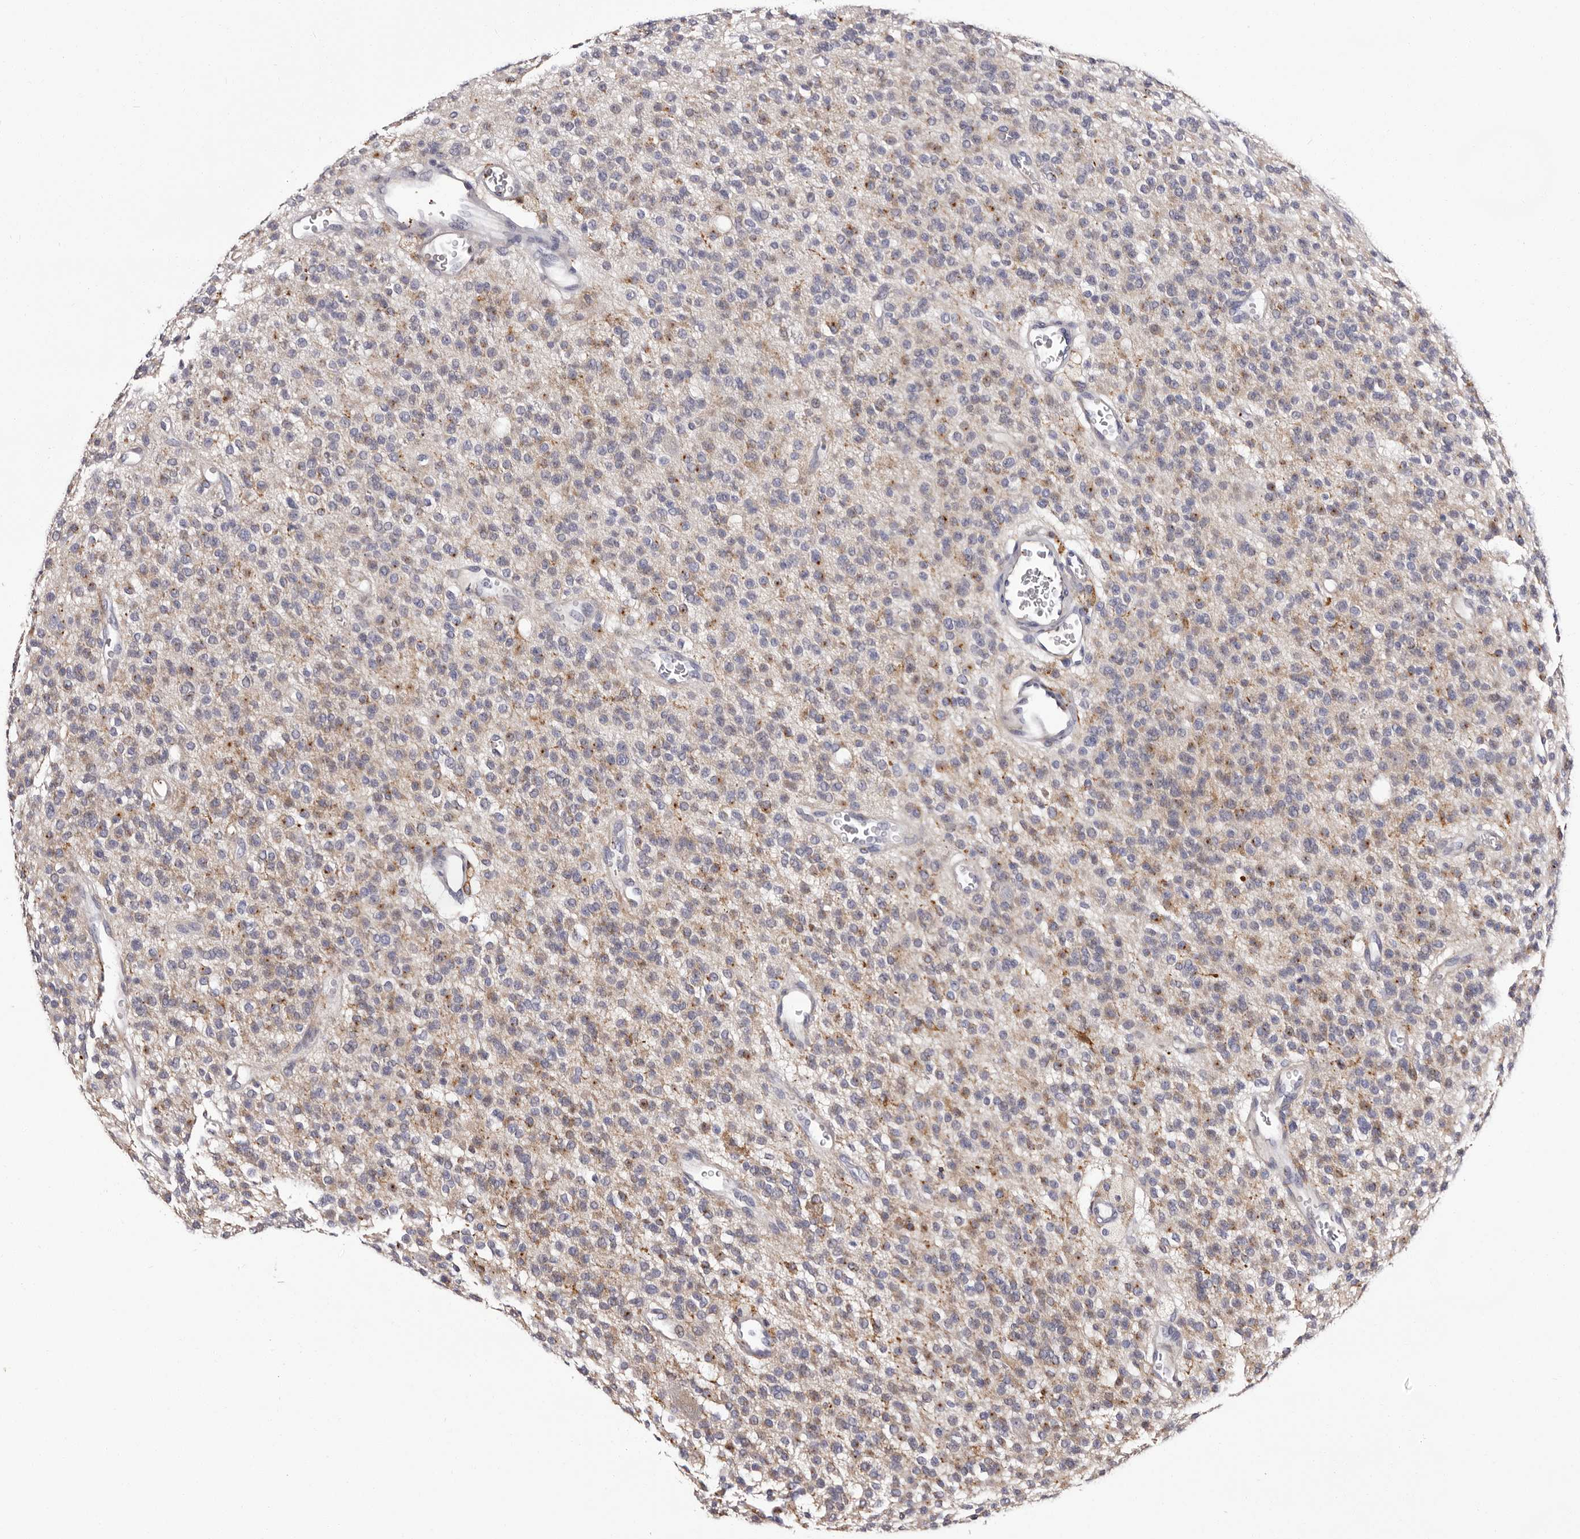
{"staining": {"intensity": "weak", "quantity": "25%-75%", "location": "cytoplasmic/membranous"}, "tissue": "glioma", "cell_type": "Tumor cells", "image_type": "cancer", "snomed": [{"axis": "morphology", "description": "Glioma, malignant, High grade"}, {"axis": "topography", "description": "Brain"}], "caption": "High-grade glioma (malignant) tissue exhibits weak cytoplasmic/membranous expression in approximately 25%-75% of tumor cells, visualized by immunohistochemistry.", "gene": "AUNIP", "patient": {"sex": "male", "age": 34}}